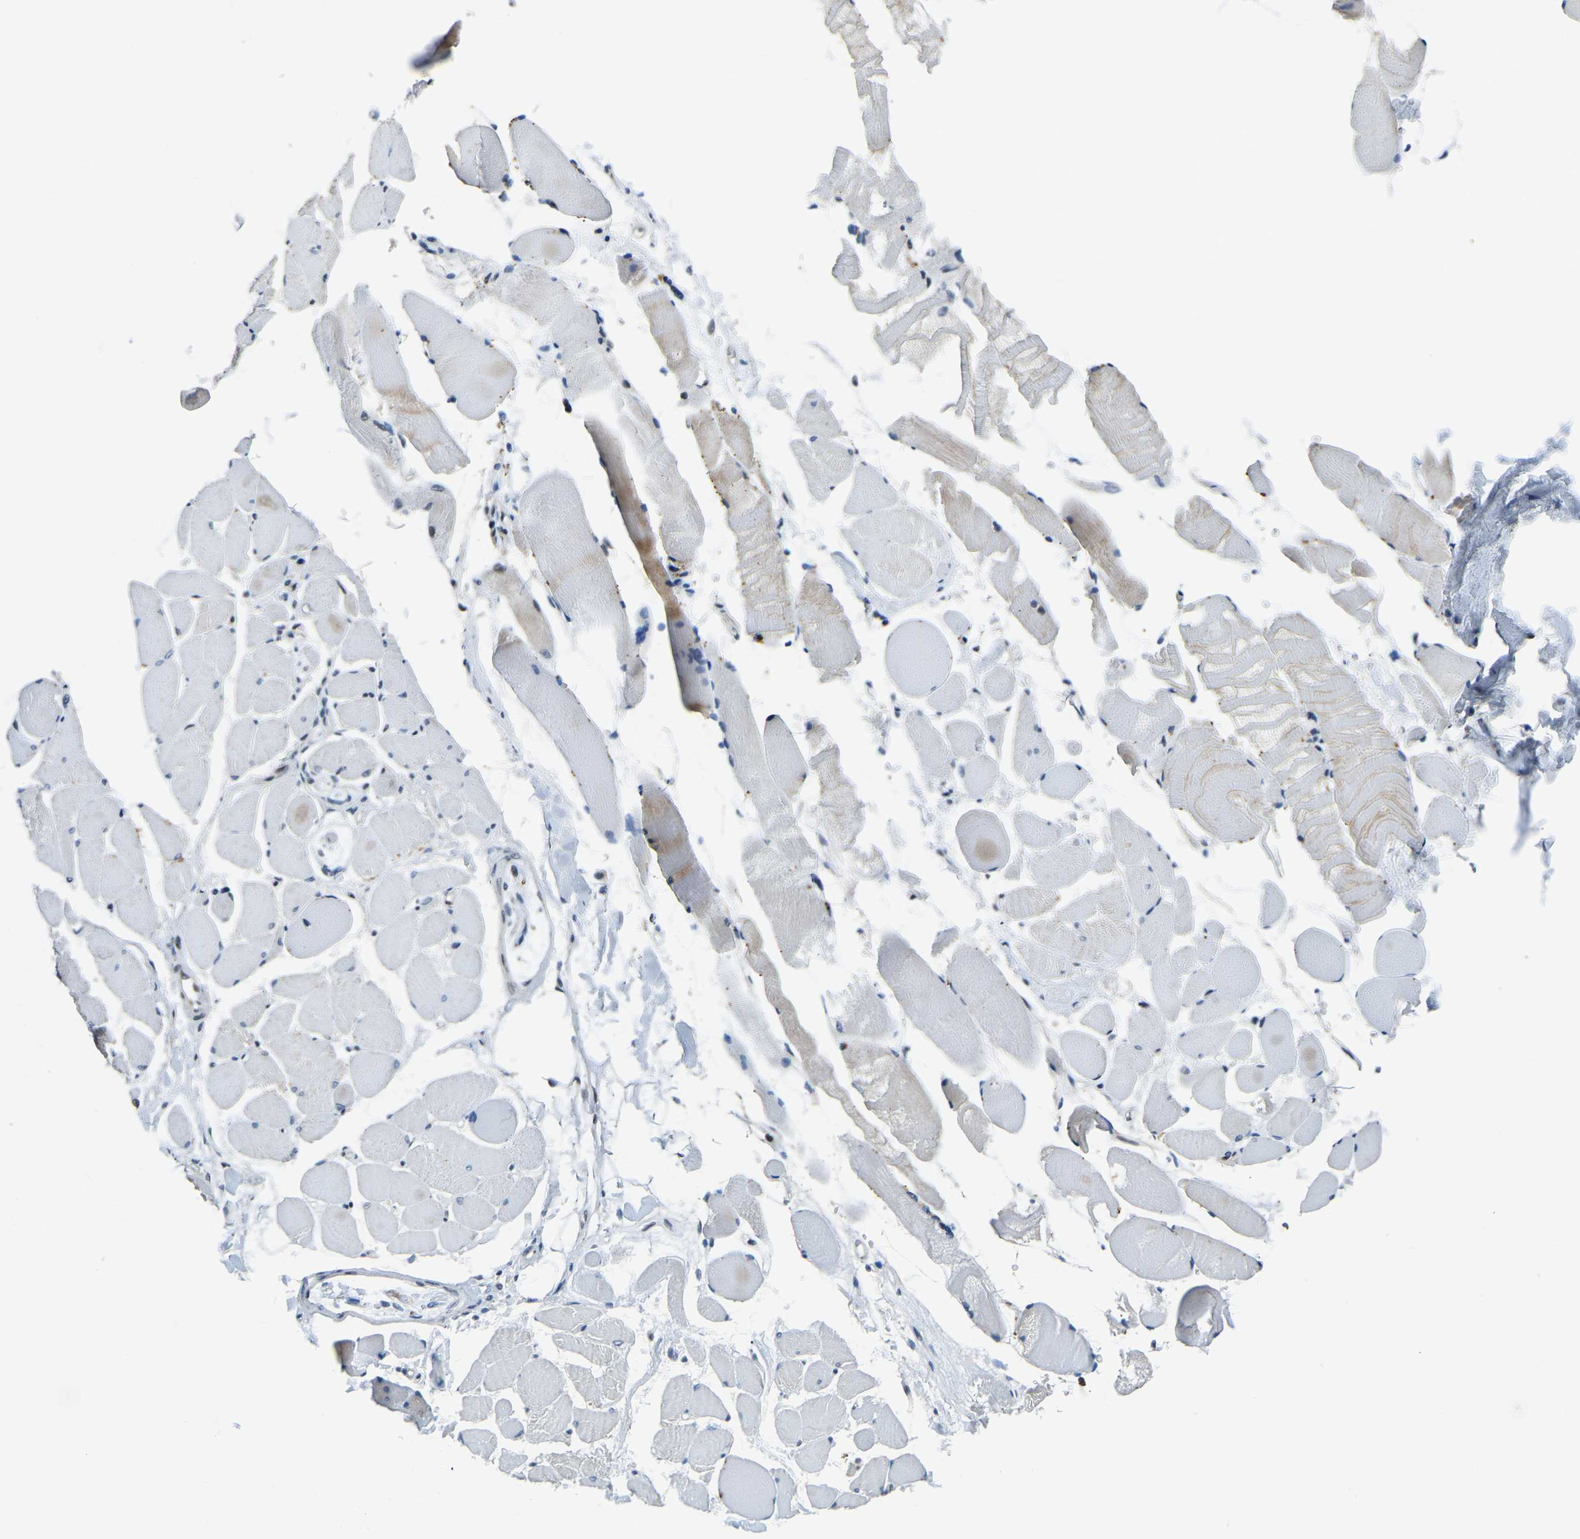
{"staining": {"intensity": "moderate", "quantity": "<25%", "location": "cytoplasmic/membranous"}, "tissue": "skeletal muscle", "cell_type": "Myocytes", "image_type": "normal", "snomed": [{"axis": "morphology", "description": "Normal tissue, NOS"}, {"axis": "topography", "description": "Skeletal muscle"}, {"axis": "topography", "description": "Peripheral nerve tissue"}], "caption": "Moderate cytoplasmic/membranous expression is appreciated in approximately <25% of myocytes in normal skeletal muscle.", "gene": "ING2", "patient": {"sex": "female", "age": 84}}